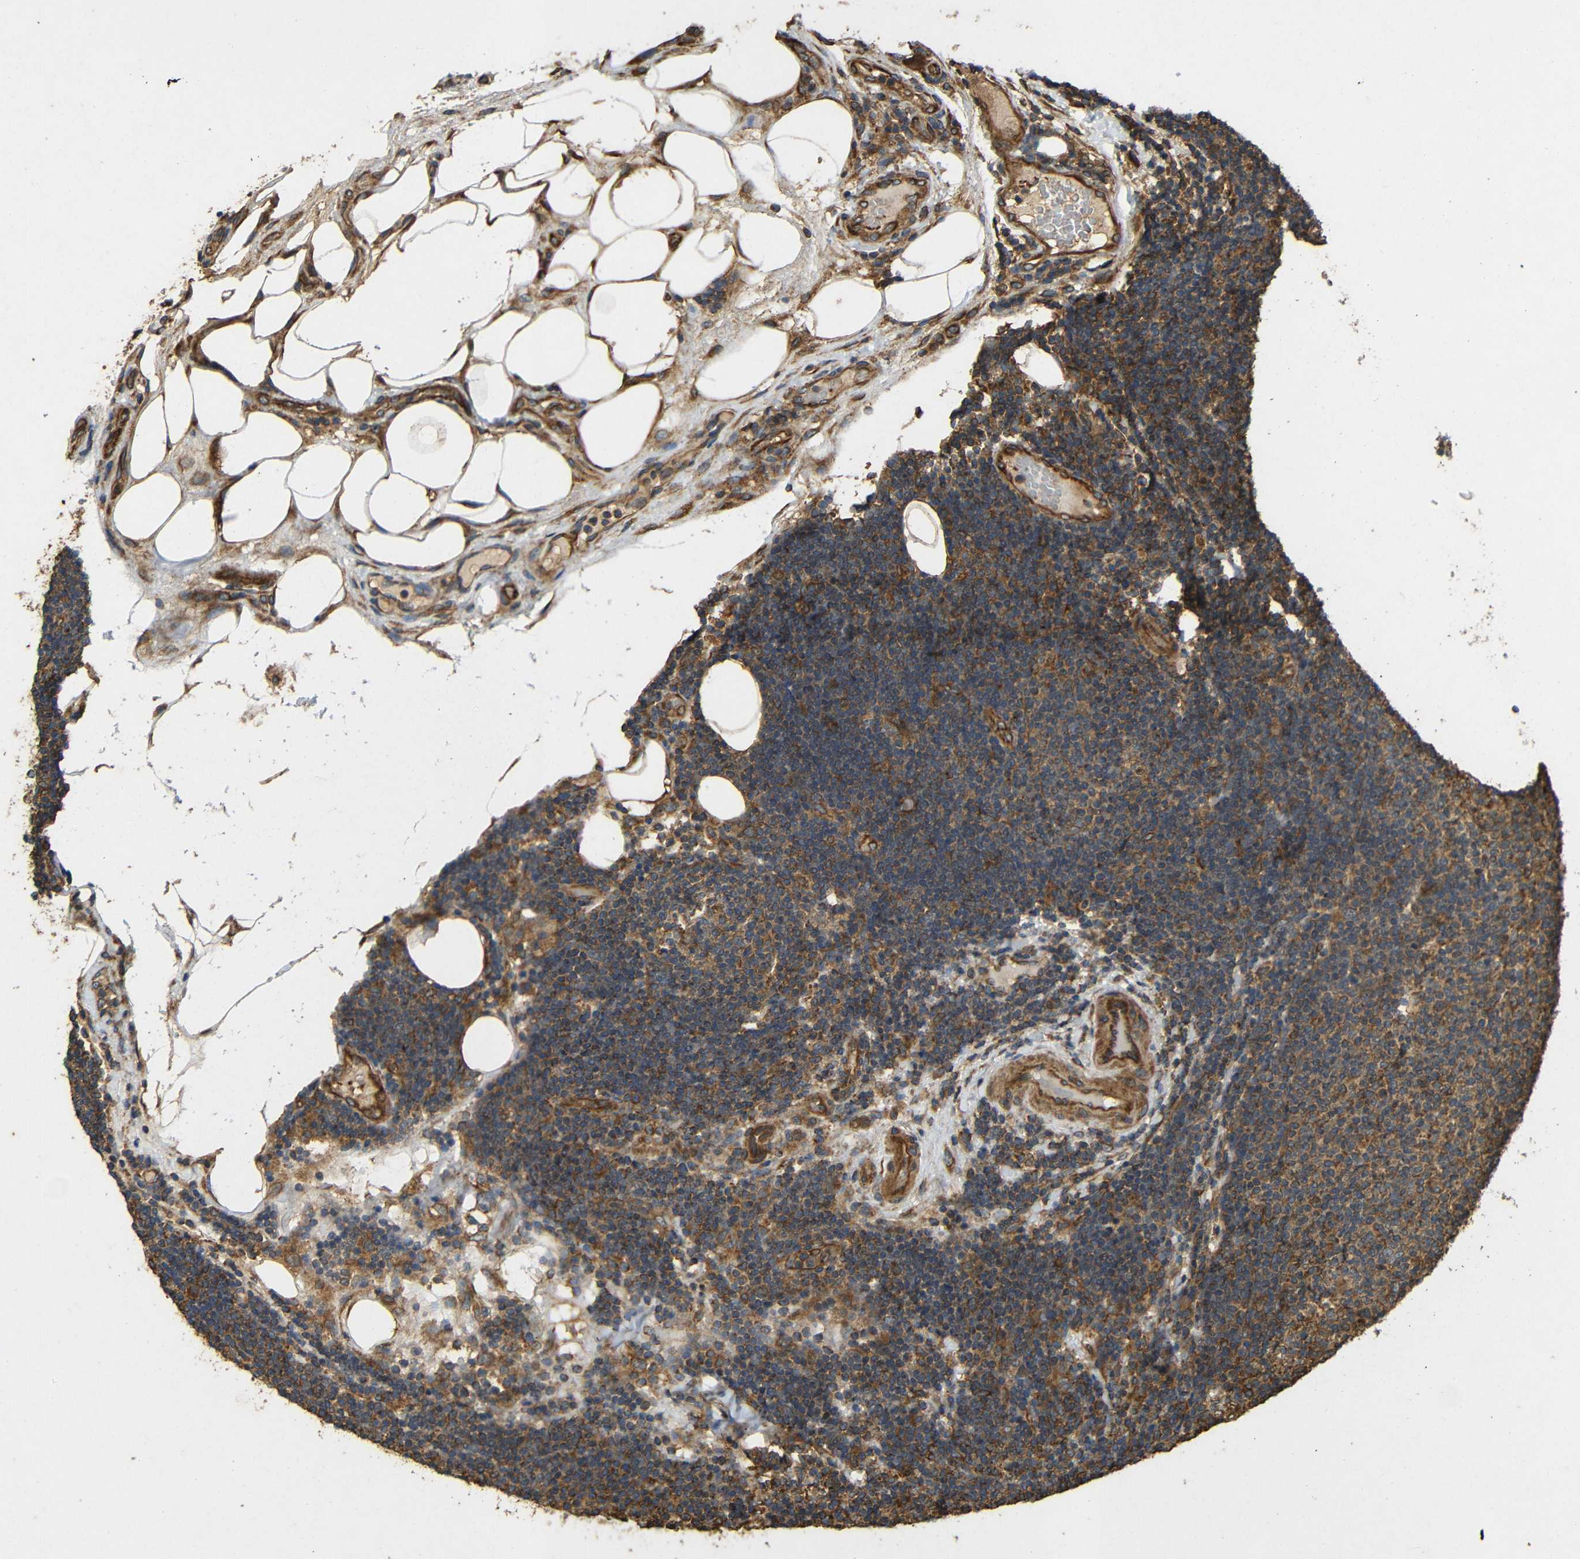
{"staining": {"intensity": "strong", "quantity": "25%-75%", "location": "cytoplasmic/membranous"}, "tissue": "lymphoma", "cell_type": "Tumor cells", "image_type": "cancer", "snomed": [{"axis": "morphology", "description": "Malignant lymphoma, non-Hodgkin's type, Low grade"}, {"axis": "topography", "description": "Lymph node"}], "caption": "IHC (DAB (3,3'-diaminobenzidine)) staining of lymphoma shows strong cytoplasmic/membranous protein expression in approximately 25%-75% of tumor cells. (brown staining indicates protein expression, while blue staining denotes nuclei).", "gene": "EIF2S1", "patient": {"sex": "male", "age": 83}}